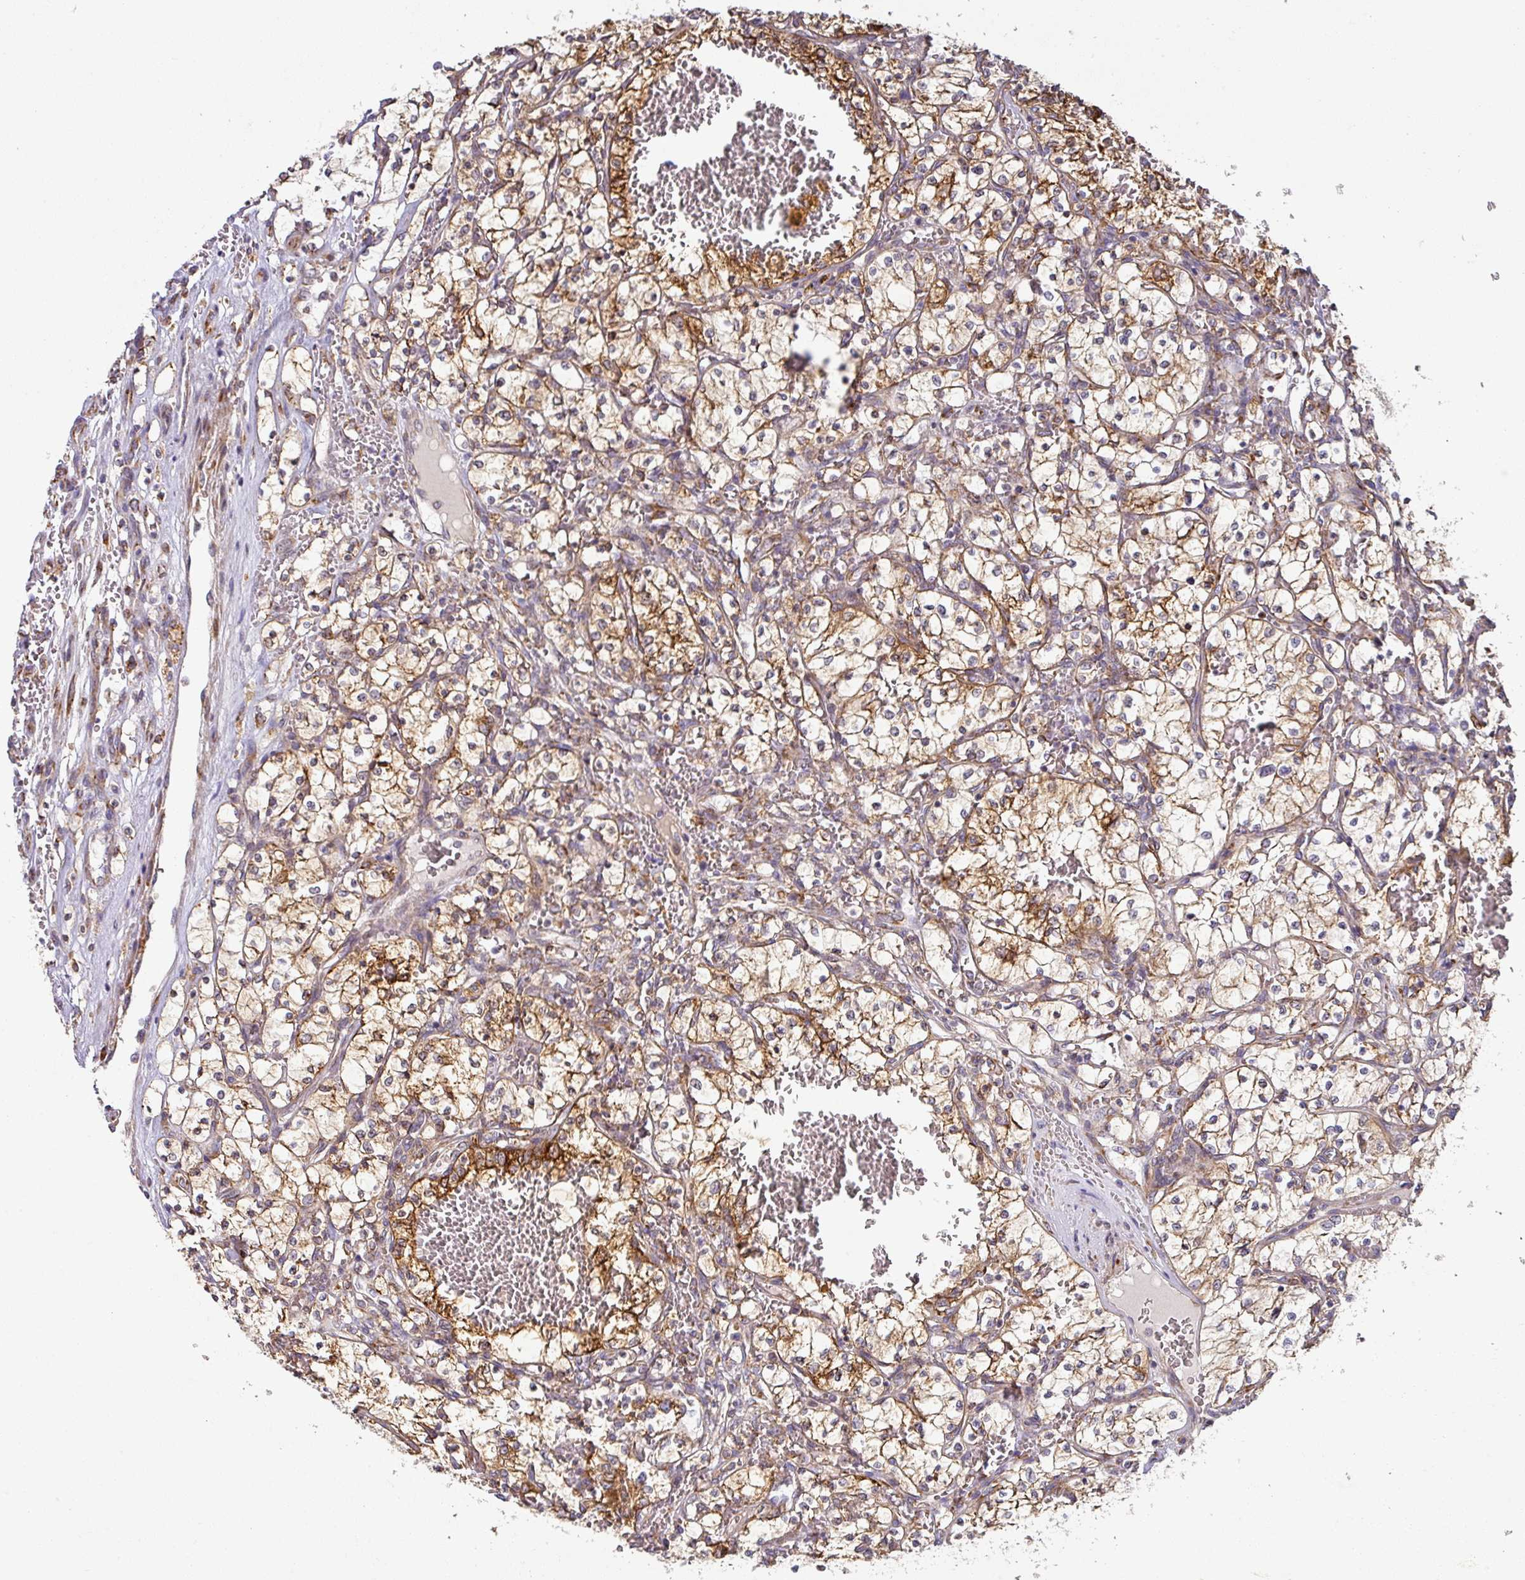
{"staining": {"intensity": "moderate", "quantity": "25%-75%", "location": "cytoplasmic/membranous"}, "tissue": "renal cancer", "cell_type": "Tumor cells", "image_type": "cancer", "snomed": [{"axis": "morphology", "description": "Adenocarcinoma, NOS"}, {"axis": "topography", "description": "Kidney"}], "caption": "An IHC image of tumor tissue is shown. Protein staining in brown highlights moderate cytoplasmic/membranous positivity in adenocarcinoma (renal) within tumor cells.", "gene": "ZNF268", "patient": {"sex": "female", "age": 69}}